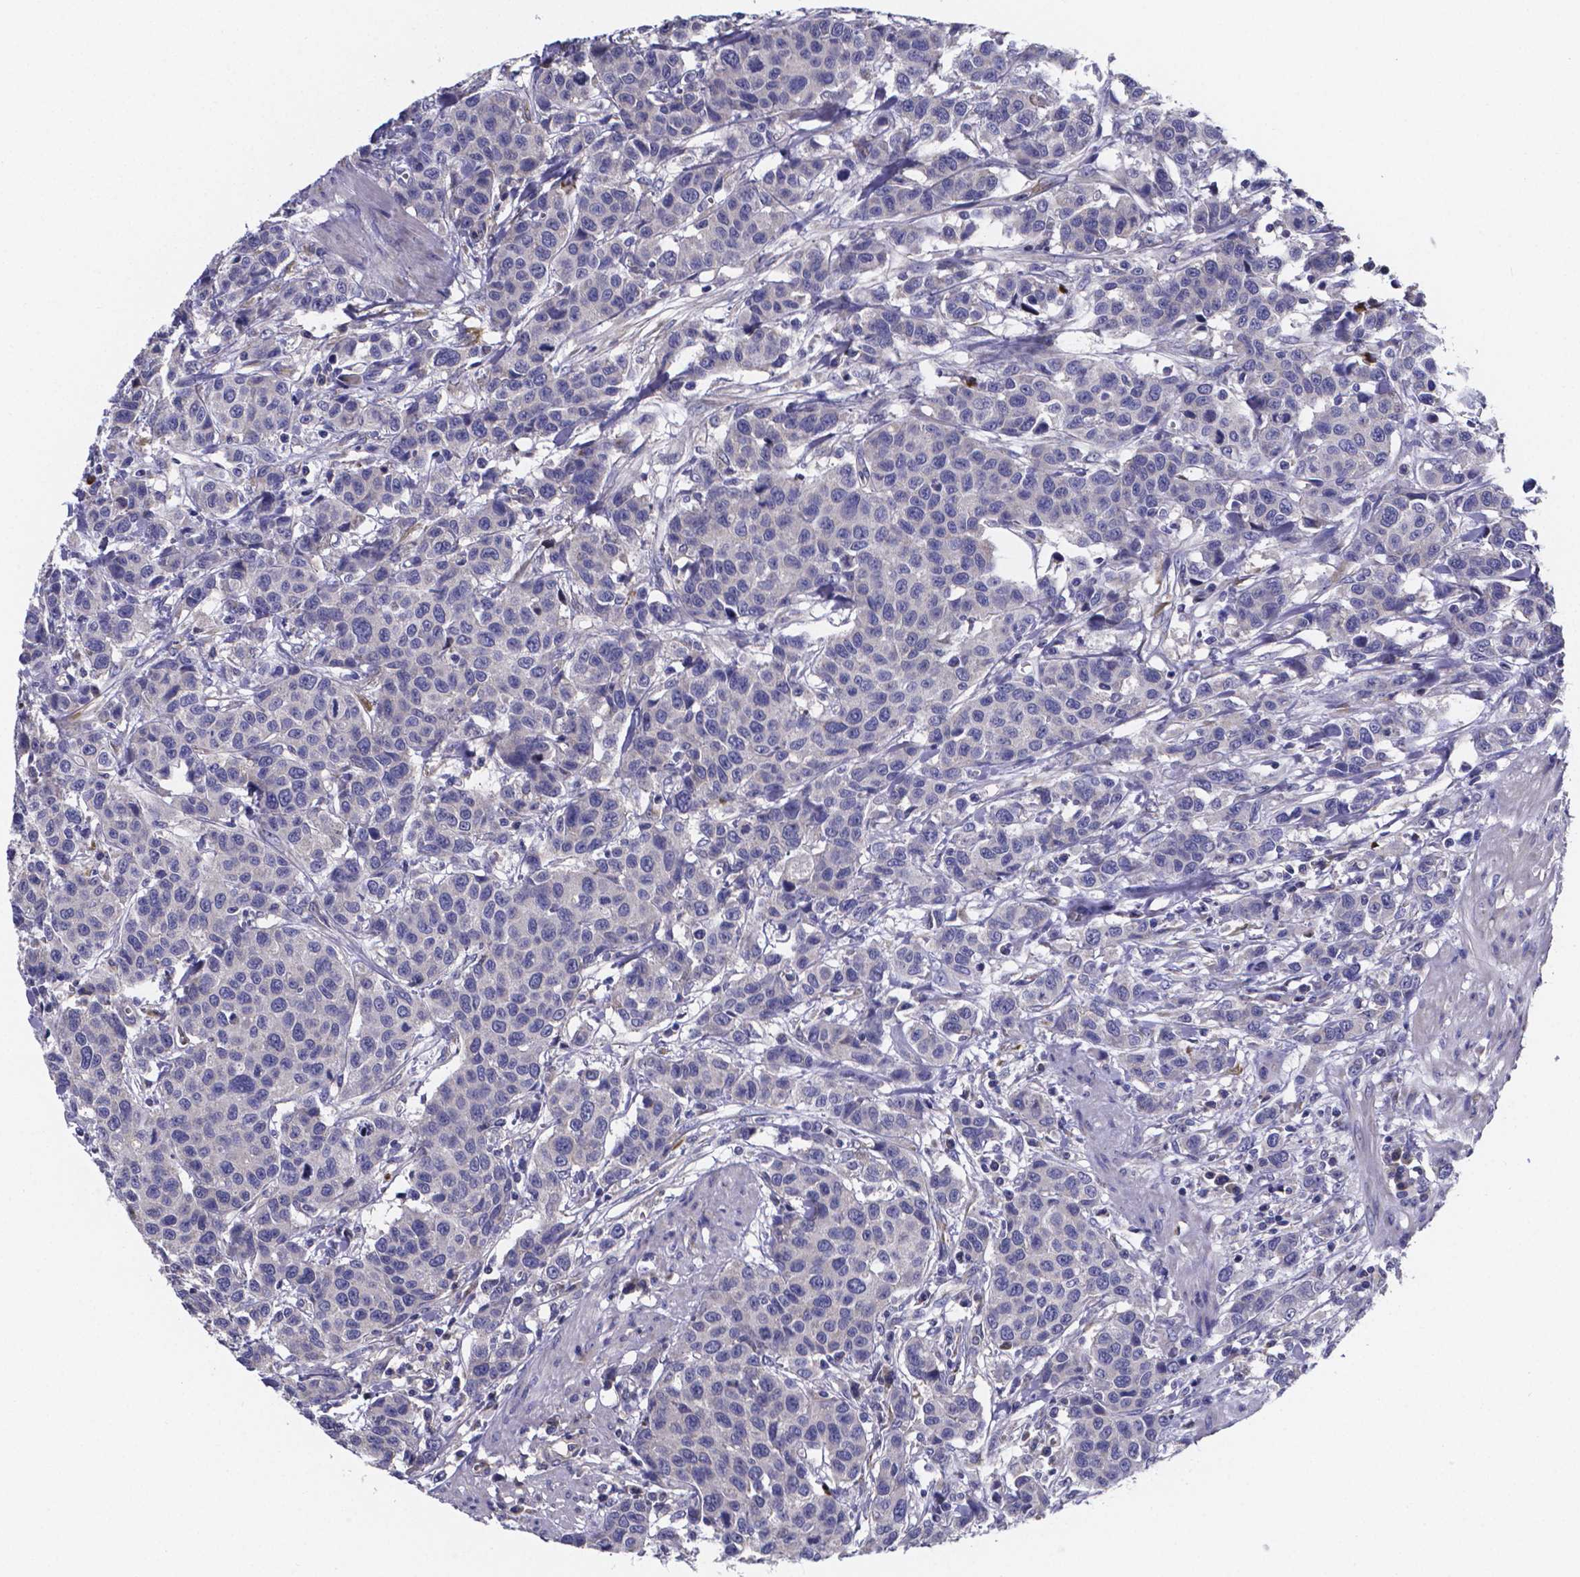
{"staining": {"intensity": "negative", "quantity": "none", "location": "none"}, "tissue": "urothelial cancer", "cell_type": "Tumor cells", "image_type": "cancer", "snomed": [{"axis": "morphology", "description": "Urothelial carcinoma, High grade"}, {"axis": "topography", "description": "Urinary bladder"}], "caption": "Tumor cells are negative for protein expression in human urothelial carcinoma (high-grade). (Immunohistochemistry (ihc), brightfield microscopy, high magnification).", "gene": "SFRP4", "patient": {"sex": "female", "age": 58}}